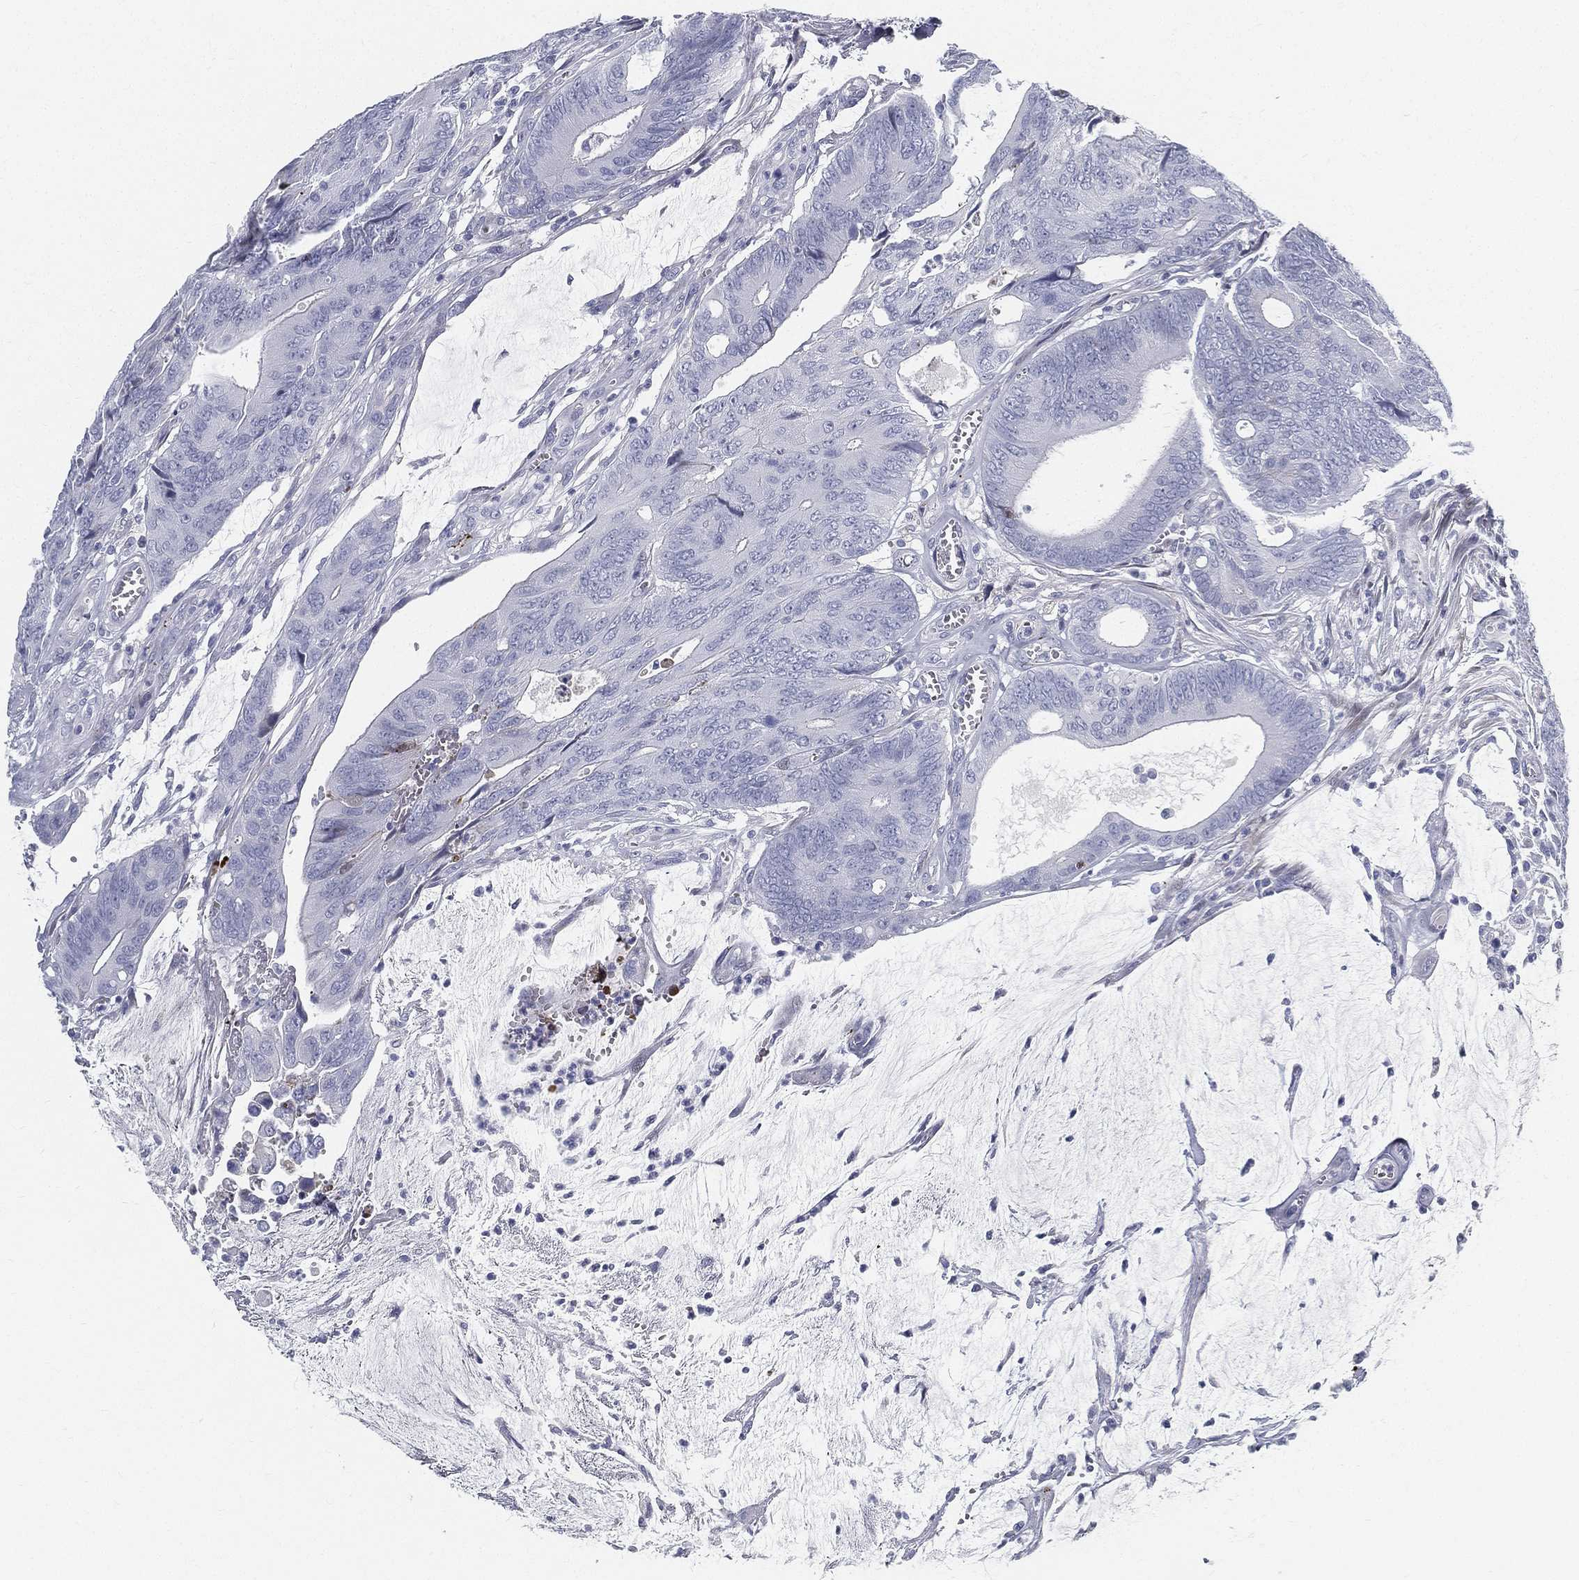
{"staining": {"intensity": "negative", "quantity": "none", "location": "none"}, "tissue": "colorectal cancer", "cell_type": "Tumor cells", "image_type": "cancer", "snomed": [{"axis": "morphology", "description": "Normal tissue, NOS"}, {"axis": "morphology", "description": "Adenocarcinoma, NOS"}, {"axis": "topography", "description": "Colon"}], "caption": "This is a micrograph of immunohistochemistry staining of colorectal cancer, which shows no positivity in tumor cells.", "gene": "SPPL2C", "patient": {"sex": "male", "age": 65}}